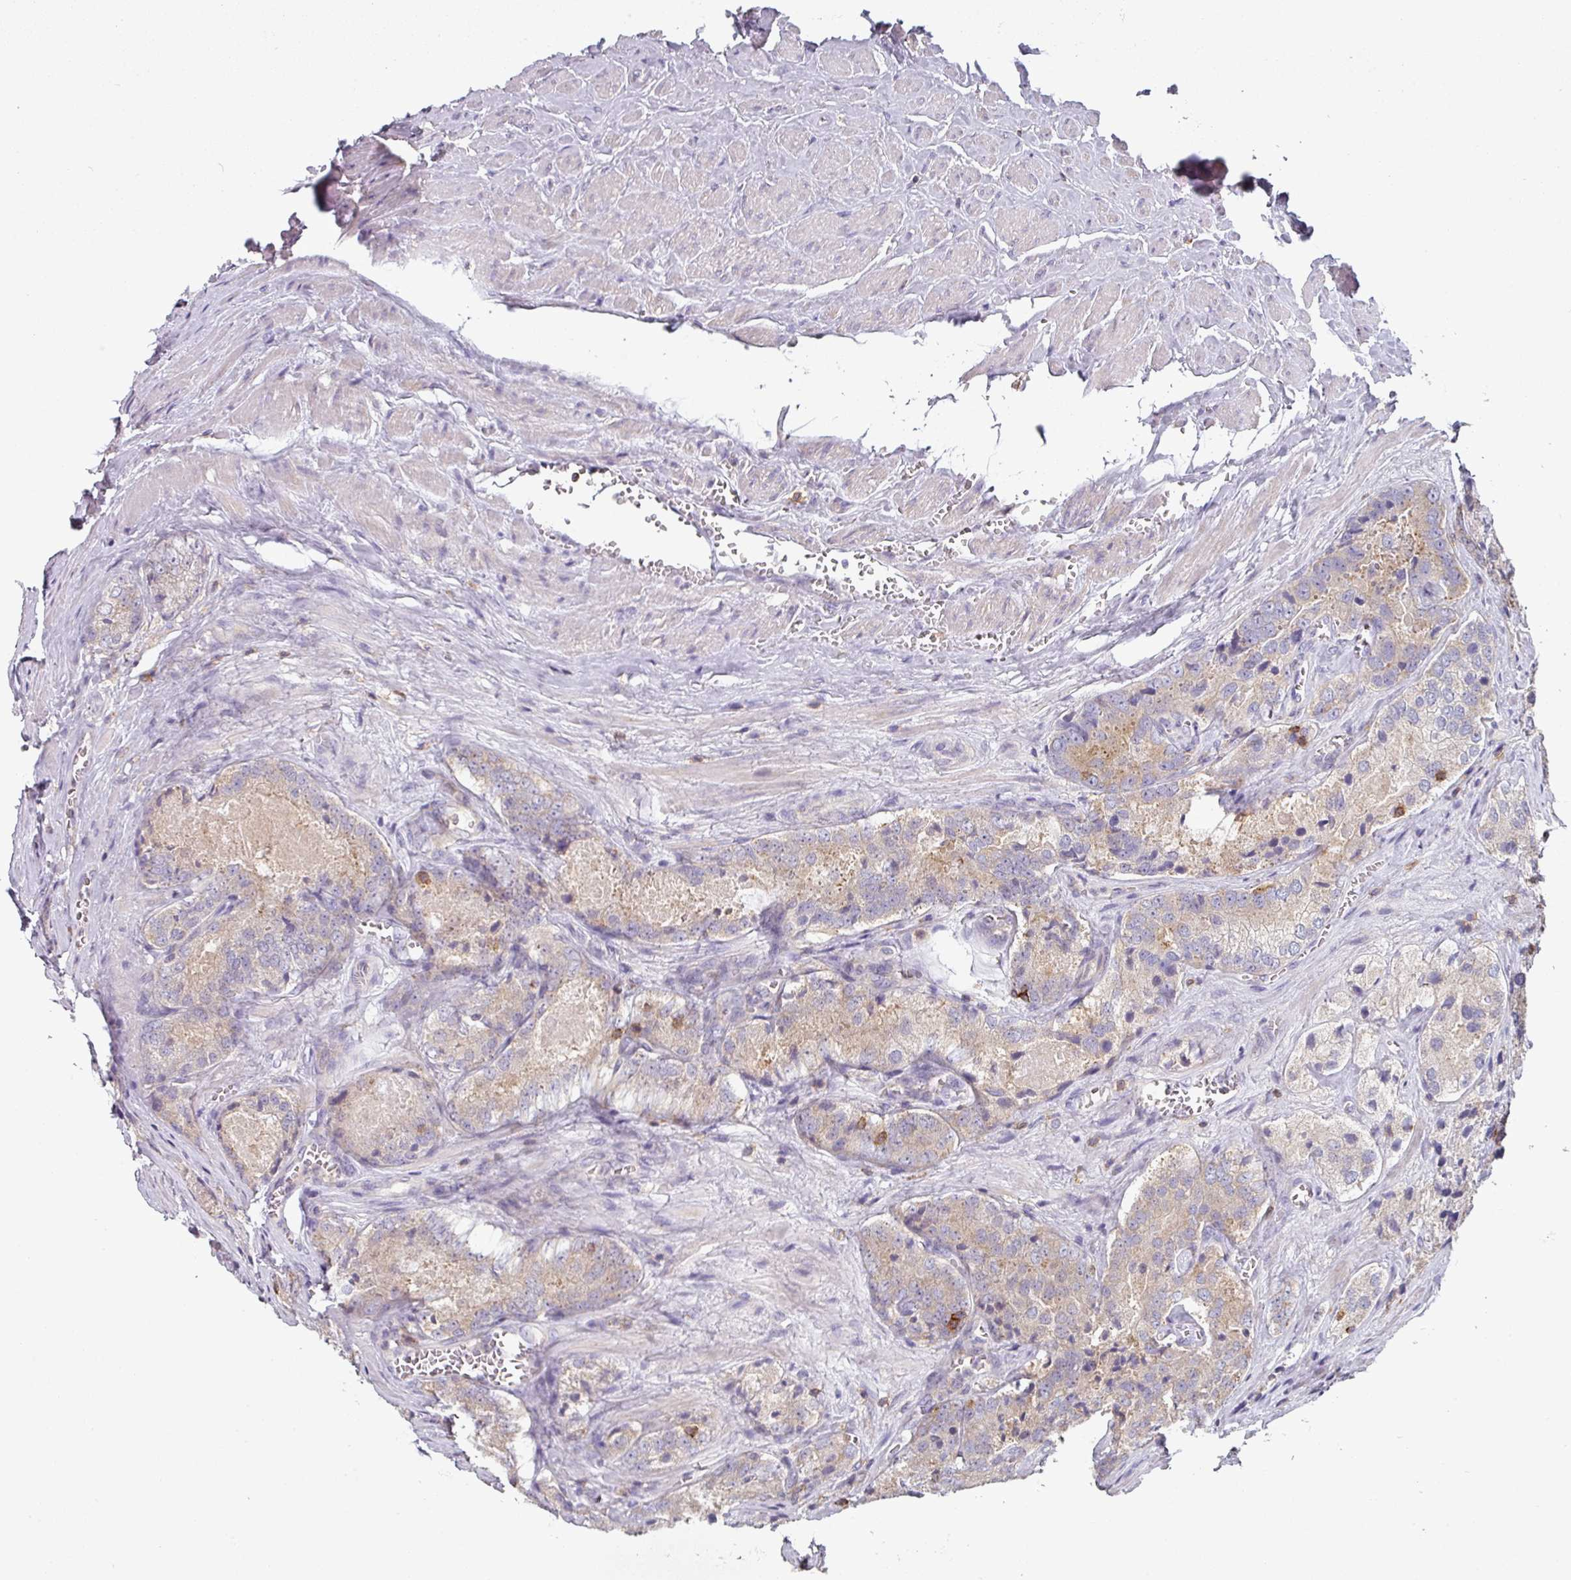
{"staining": {"intensity": "weak", "quantity": "<25%", "location": "cytoplasmic/membranous"}, "tissue": "prostate cancer", "cell_type": "Tumor cells", "image_type": "cancer", "snomed": [{"axis": "morphology", "description": "Adenocarcinoma, Low grade"}, {"axis": "topography", "description": "Prostate"}], "caption": "Immunohistochemistry image of neoplastic tissue: prostate cancer (low-grade adenocarcinoma) stained with DAB (3,3'-diaminobenzidine) displays no significant protein positivity in tumor cells.", "gene": "CD3G", "patient": {"sex": "male", "age": 68}}